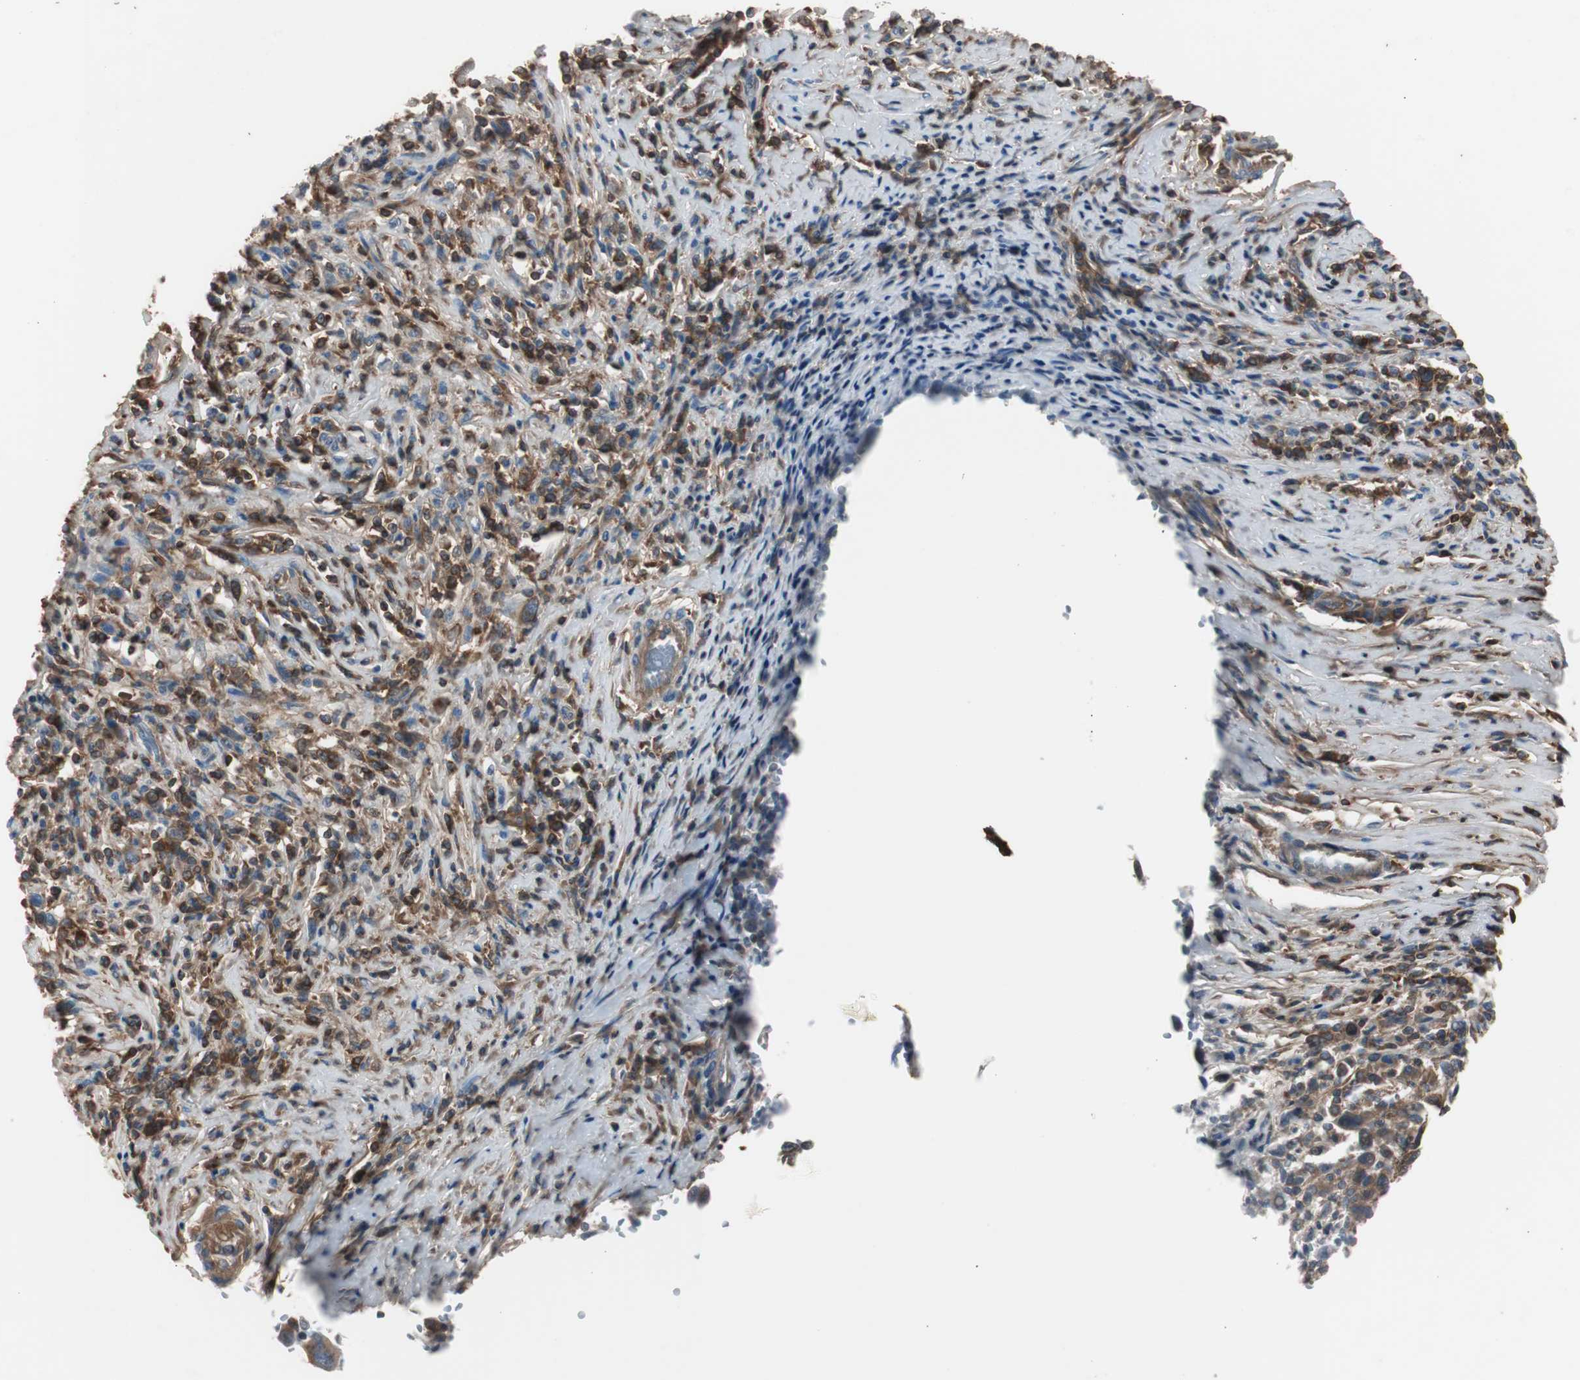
{"staining": {"intensity": "strong", "quantity": ">75%", "location": "cytoplasmic/membranous"}, "tissue": "melanoma", "cell_type": "Tumor cells", "image_type": "cancer", "snomed": [{"axis": "morphology", "description": "Malignant melanoma, Metastatic site"}, {"axis": "topography", "description": "Lymph node"}], "caption": "A micrograph showing strong cytoplasmic/membranous positivity in about >75% of tumor cells in melanoma, as visualized by brown immunohistochemical staining.", "gene": "SERPINF1", "patient": {"sex": "male", "age": 61}}